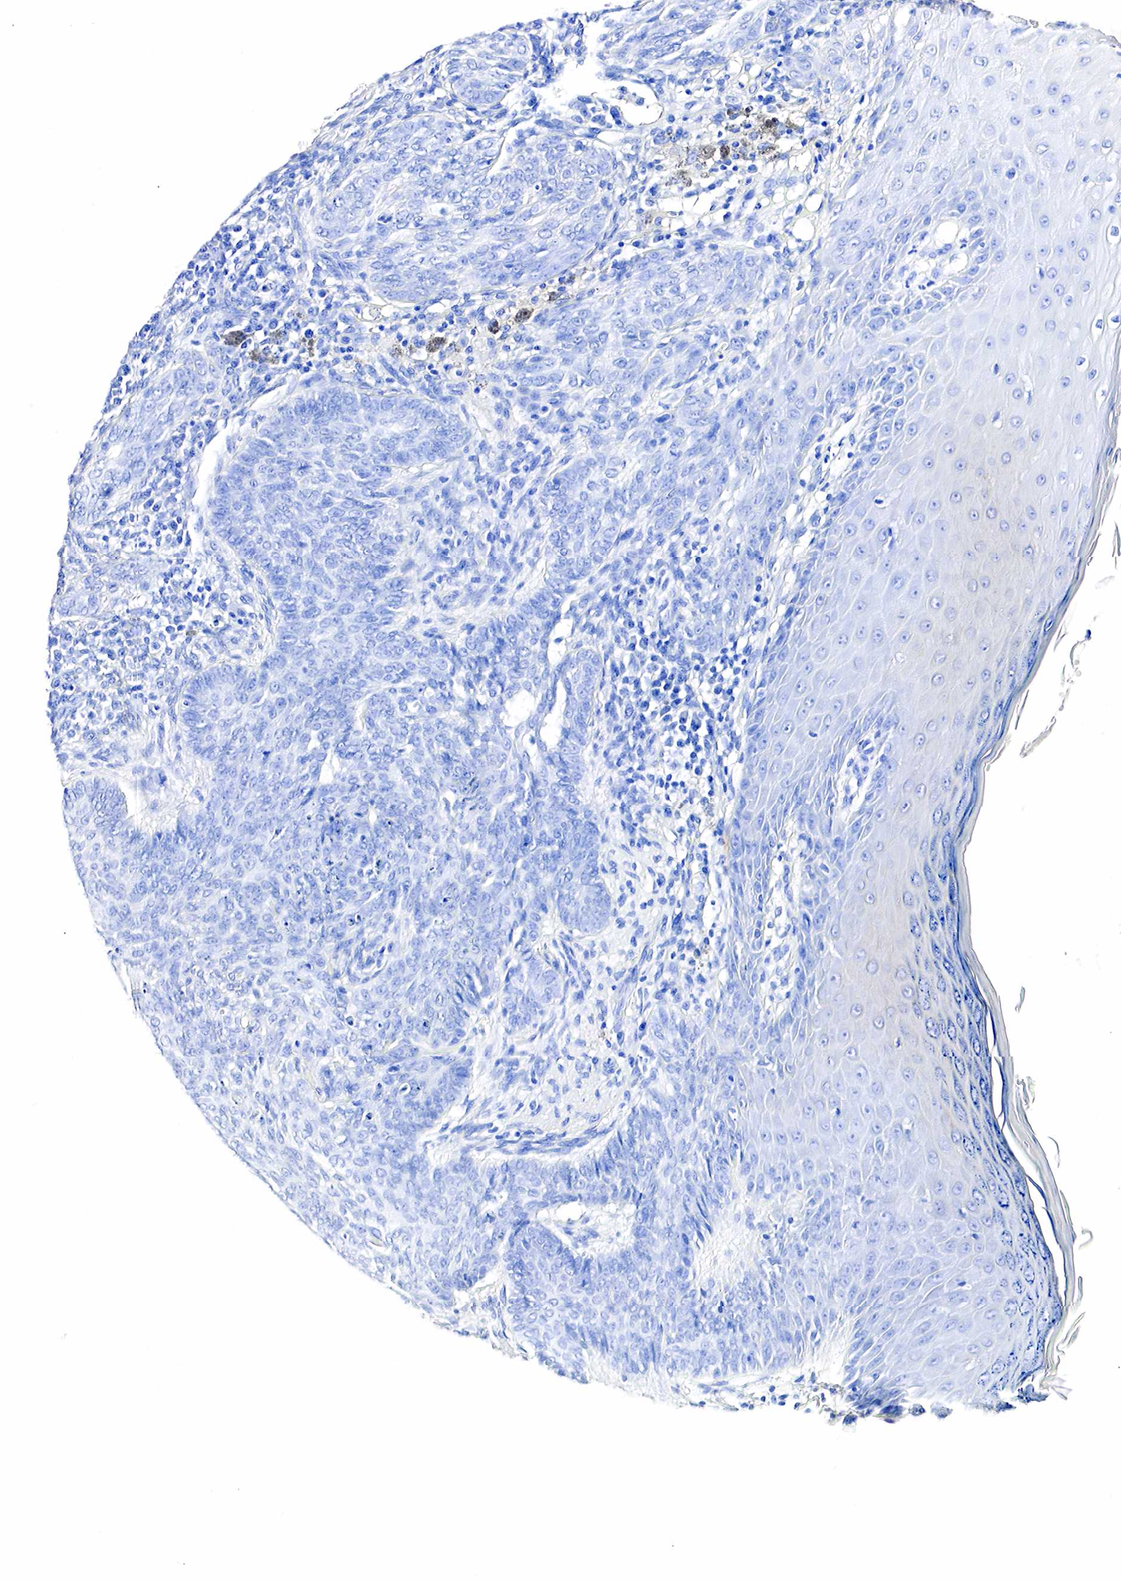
{"staining": {"intensity": "negative", "quantity": "none", "location": "none"}, "tissue": "skin cancer", "cell_type": "Tumor cells", "image_type": "cancer", "snomed": [{"axis": "morphology", "description": "Normal tissue, NOS"}, {"axis": "morphology", "description": "Basal cell carcinoma"}, {"axis": "topography", "description": "Skin"}], "caption": "Human basal cell carcinoma (skin) stained for a protein using IHC shows no positivity in tumor cells.", "gene": "ACP3", "patient": {"sex": "male", "age": 74}}